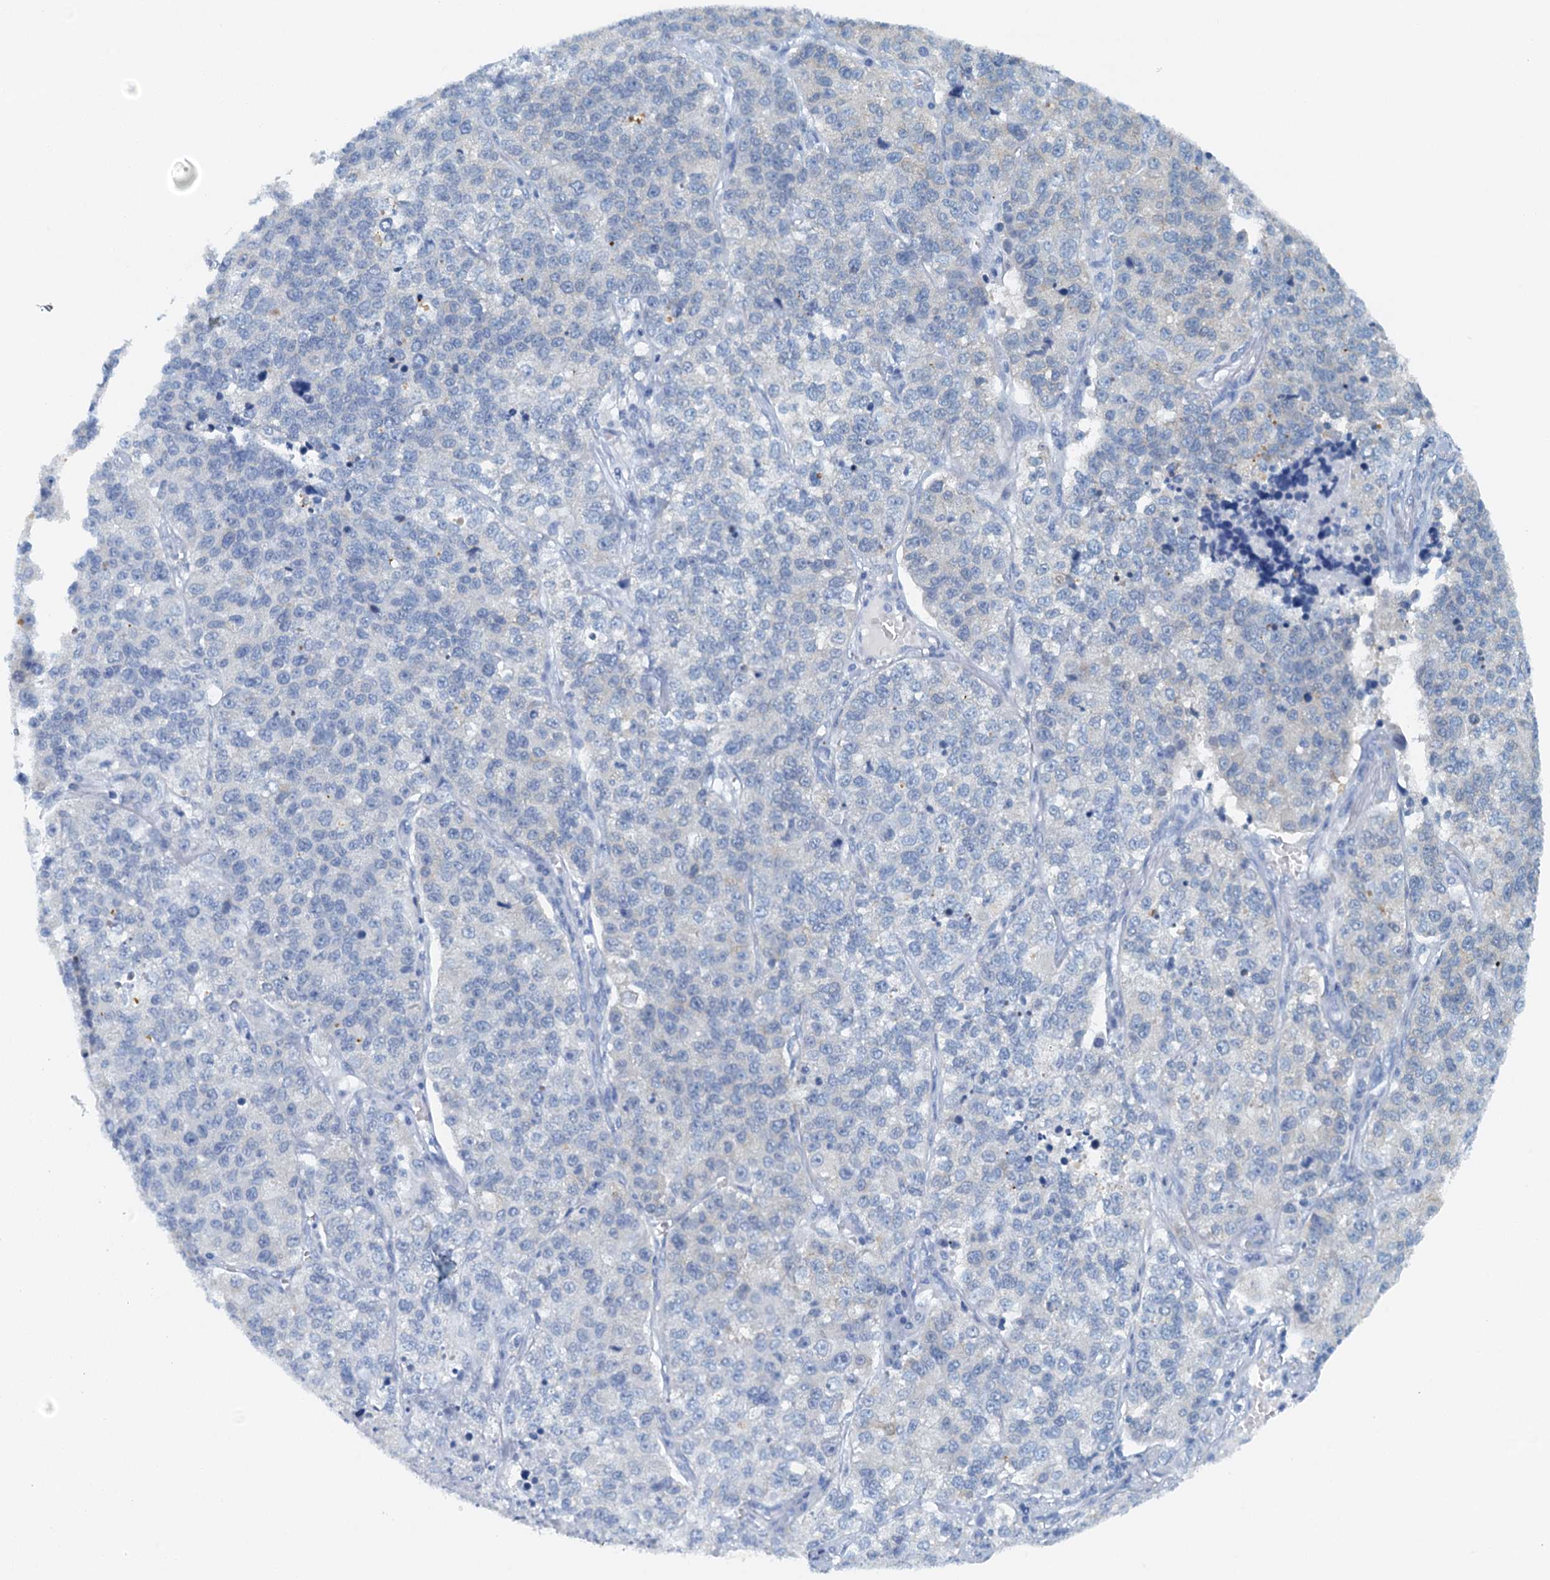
{"staining": {"intensity": "negative", "quantity": "none", "location": "none"}, "tissue": "lung cancer", "cell_type": "Tumor cells", "image_type": "cancer", "snomed": [{"axis": "morphology", "description": "Adenocarcinoma, NOS"}, {"axis": "topography", "description": "Lung"}], "caption": "Tumor cells are negative for protein expression in human lung cancer.", "gene": "DTD1", "patient": {"sex": "male", "age": 49}}